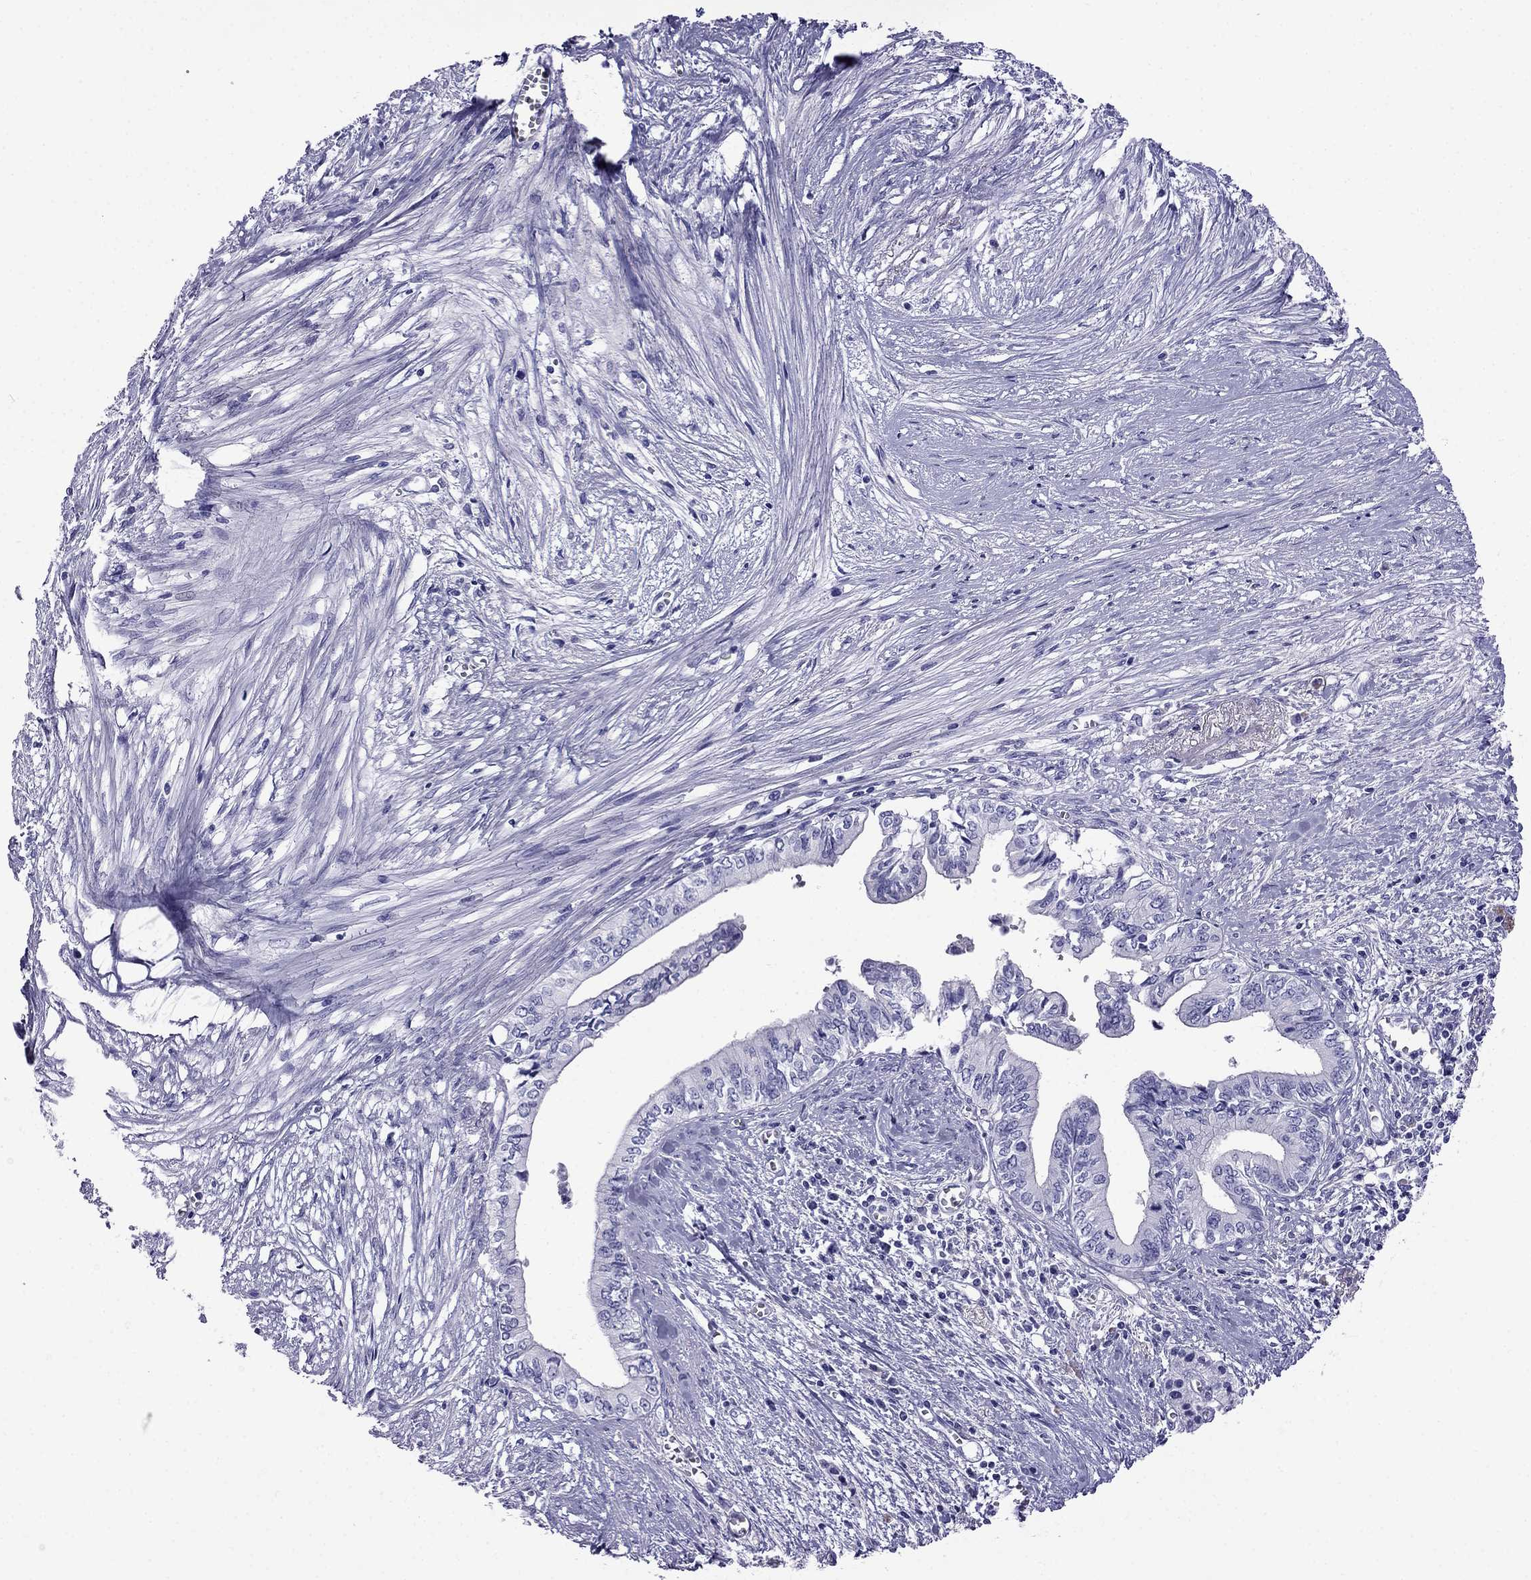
{"staining": {"intensity": "negative", "quantity": "none", "location": "none"}, "tissue": "pancreatic cancer", "cell_type": "Tumor cells", "image_type": "cancer", "snomed": [{"axis": "morphology", "description": "Adenocarcinoma, NOS"}, {"axis": "topography", "description": "Pancreas"}], "caption": "Immunohistochemical staining of adenocarcinoma (pancreatic) reveals no significant staining in tumor cells.", "gene": "ARR3", "patient": {"sex": "female", "age": 61}}